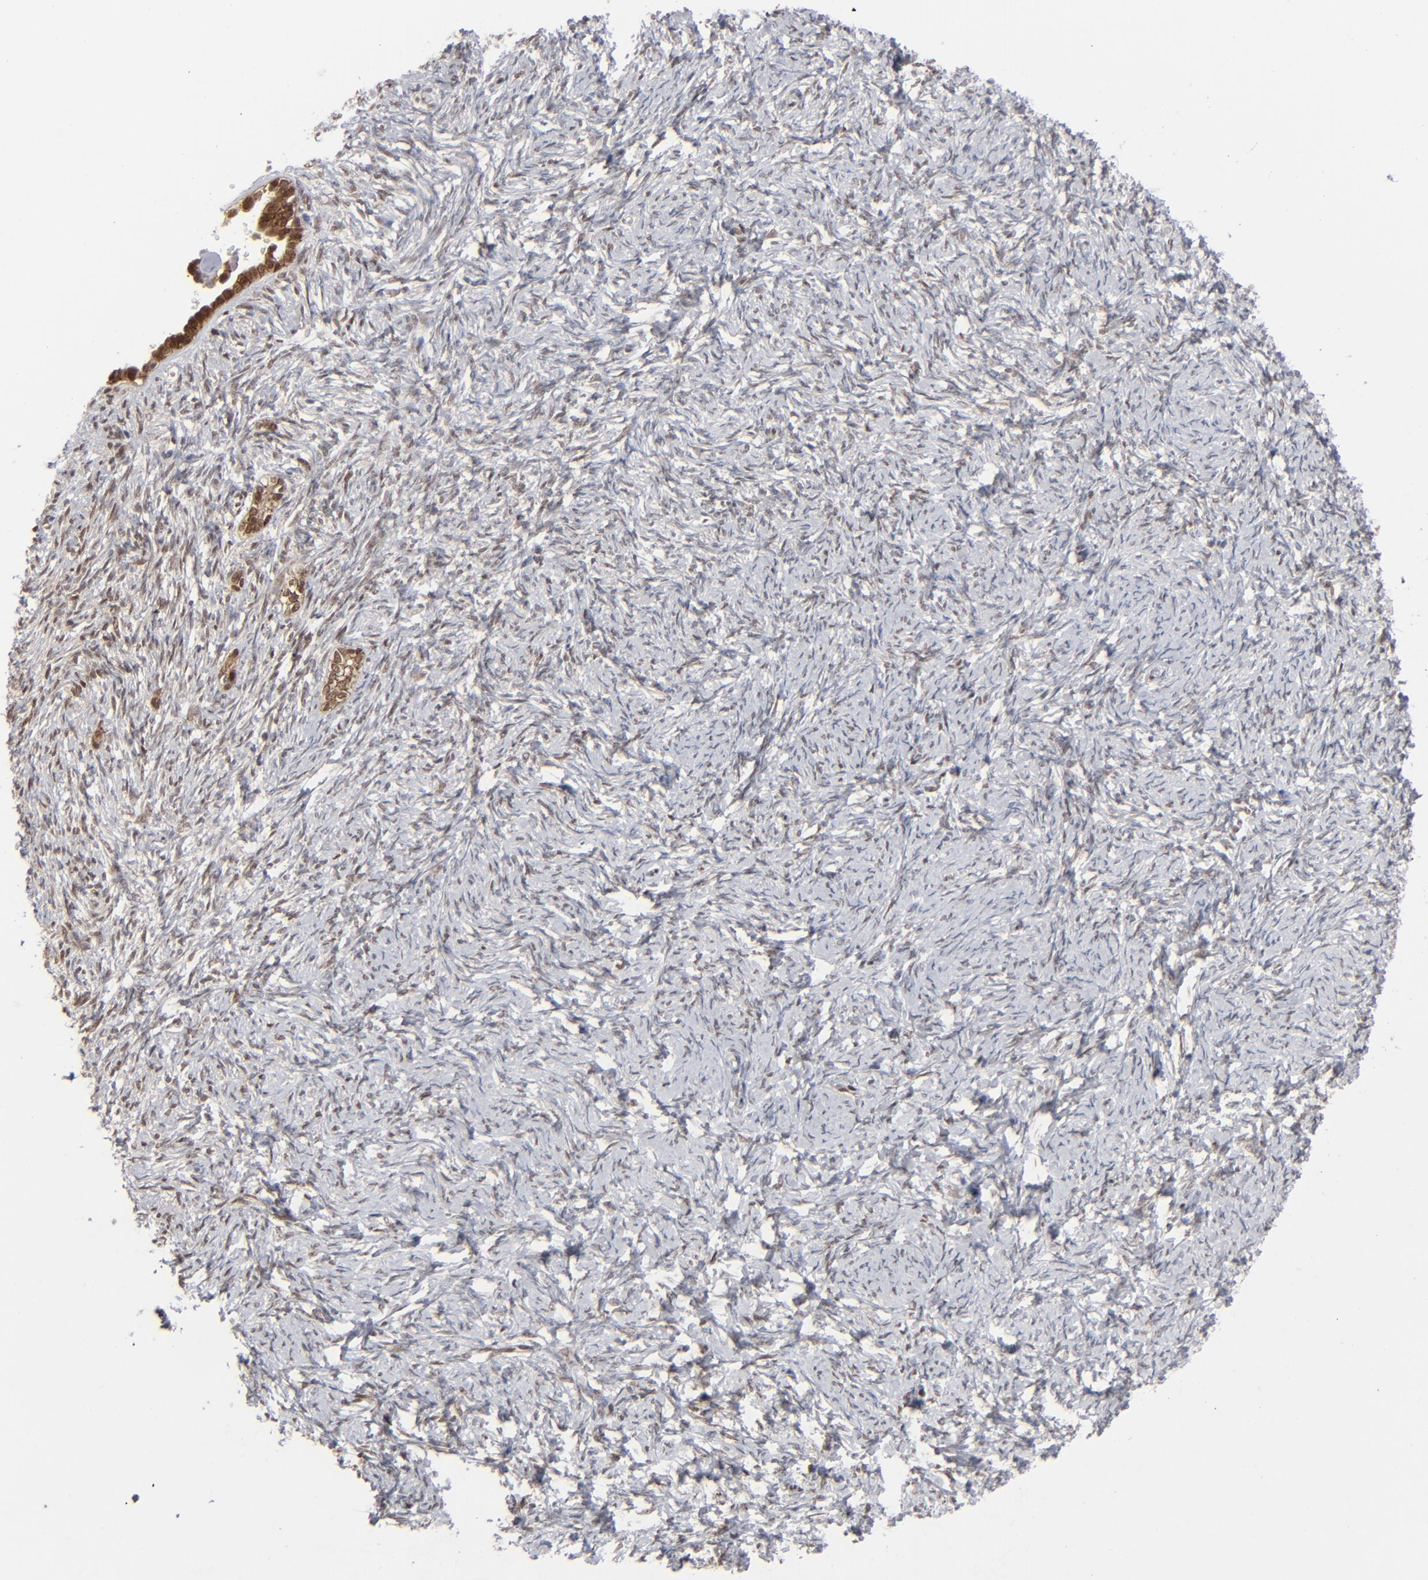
{"staining": {"intensity": "strong", "quantity": "25%-75%", "location": "cytoplasmic/membranous,nuclear"}, "tissue": "ovarian cancer", "cell_type": "Tumor cells", "image_type": "cancer", "snomed": [{"axis": "morphology", "description": "Normal tissue, NOS"}, {"axis": "morphology", "description": "Cystadenocarcinoma, serous, NOS"}, {"axis": "topography", "description": "Ovary"}], "caption": "A micrograph of human ovarian cancer stained for a protein exhibits strong cytoplasmic/membranous and nuclear brown staining in tumor cells.", "gene": "IRF9", "patient": {"sex": "female", "age": 62}}